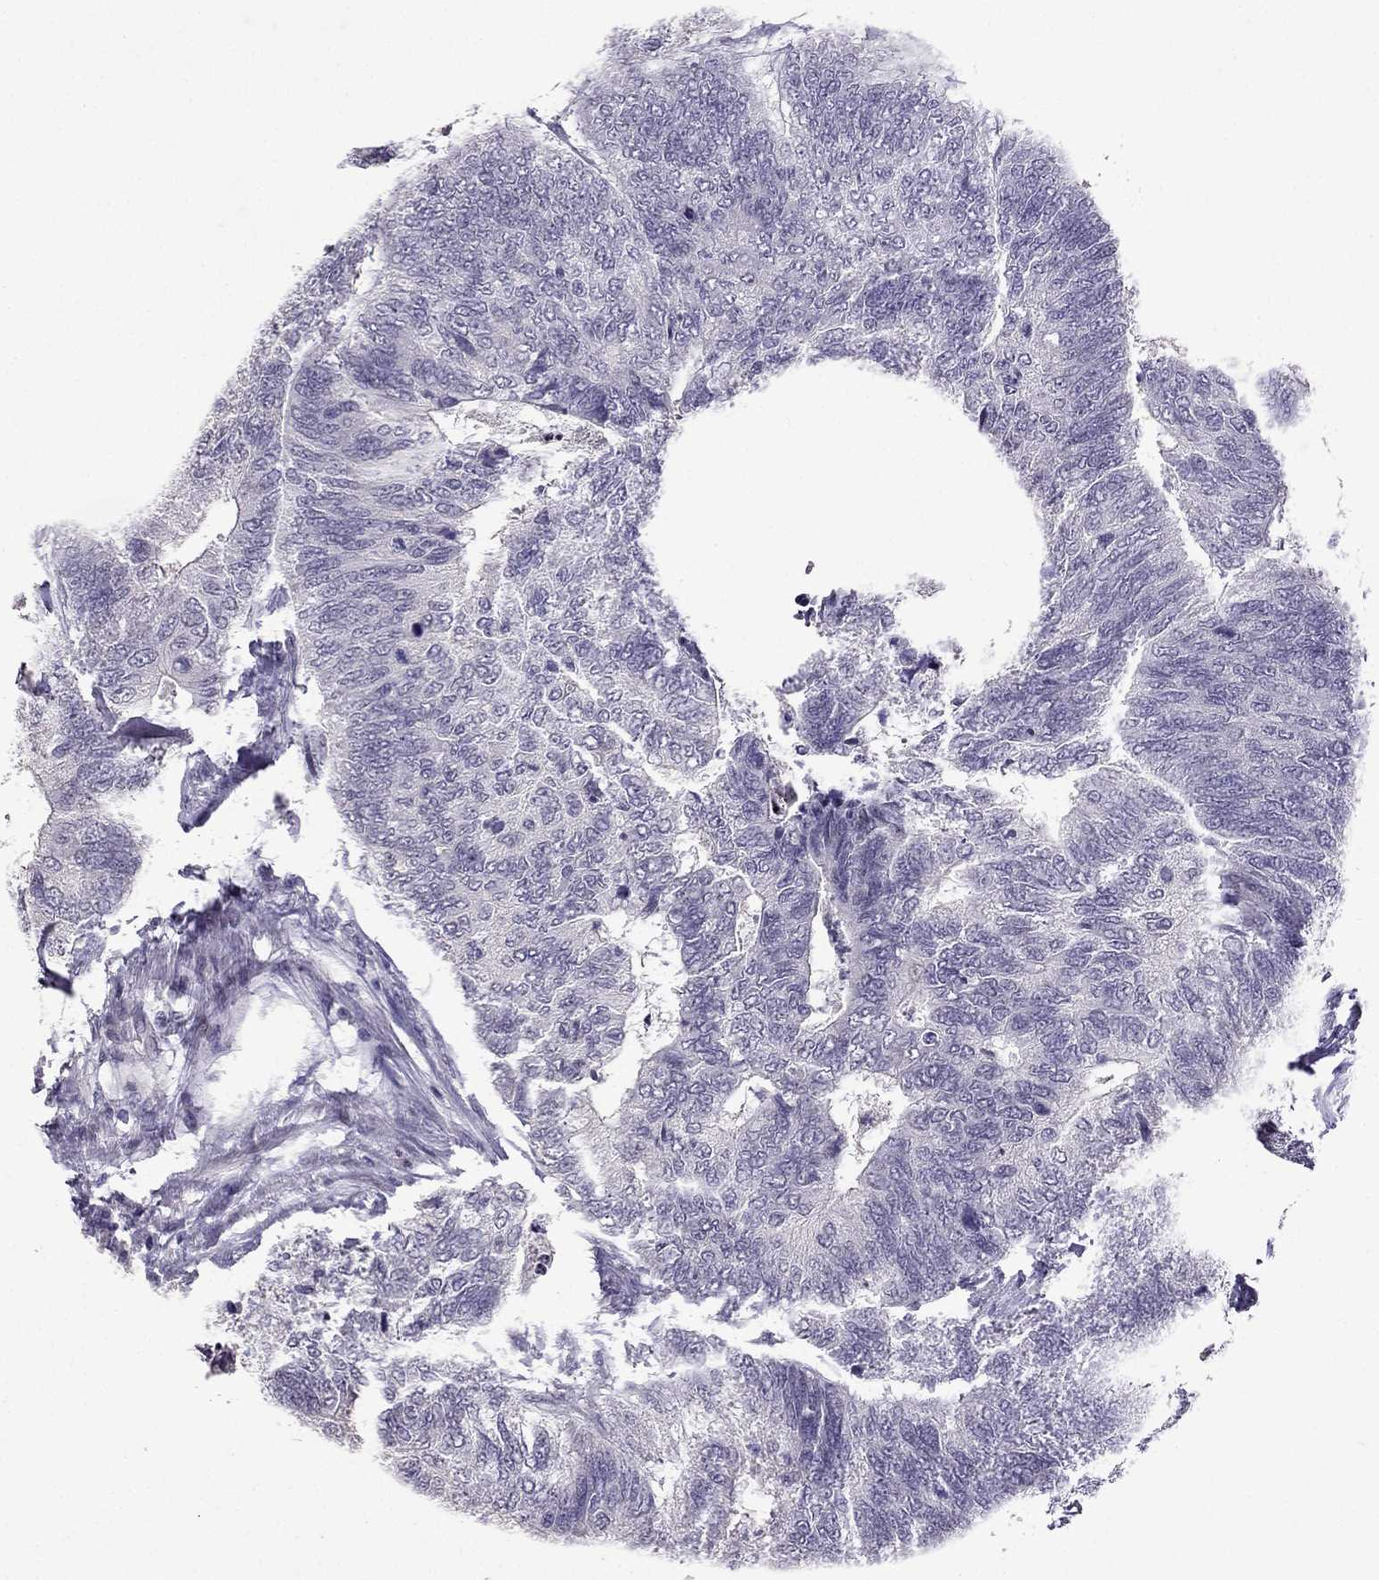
{"staining": {"intensity": "negative", "quantity": "none", "location": "none"}, "tissue": "colorectal cancer", "cell_type": "Tumor cells", "image_type": "cancer", "snomed": [{"axis": "morphology", "description": "Adenocarcinoma, NOS"}, {"axis": "topography", "description": "Colon"}], "caption": "Protein analysis of colorectal adenocarcinoma demonstrates no significant staining in tumor cells.", "gene": "TTN", "patient": {"sex": "female", "age": 67}}